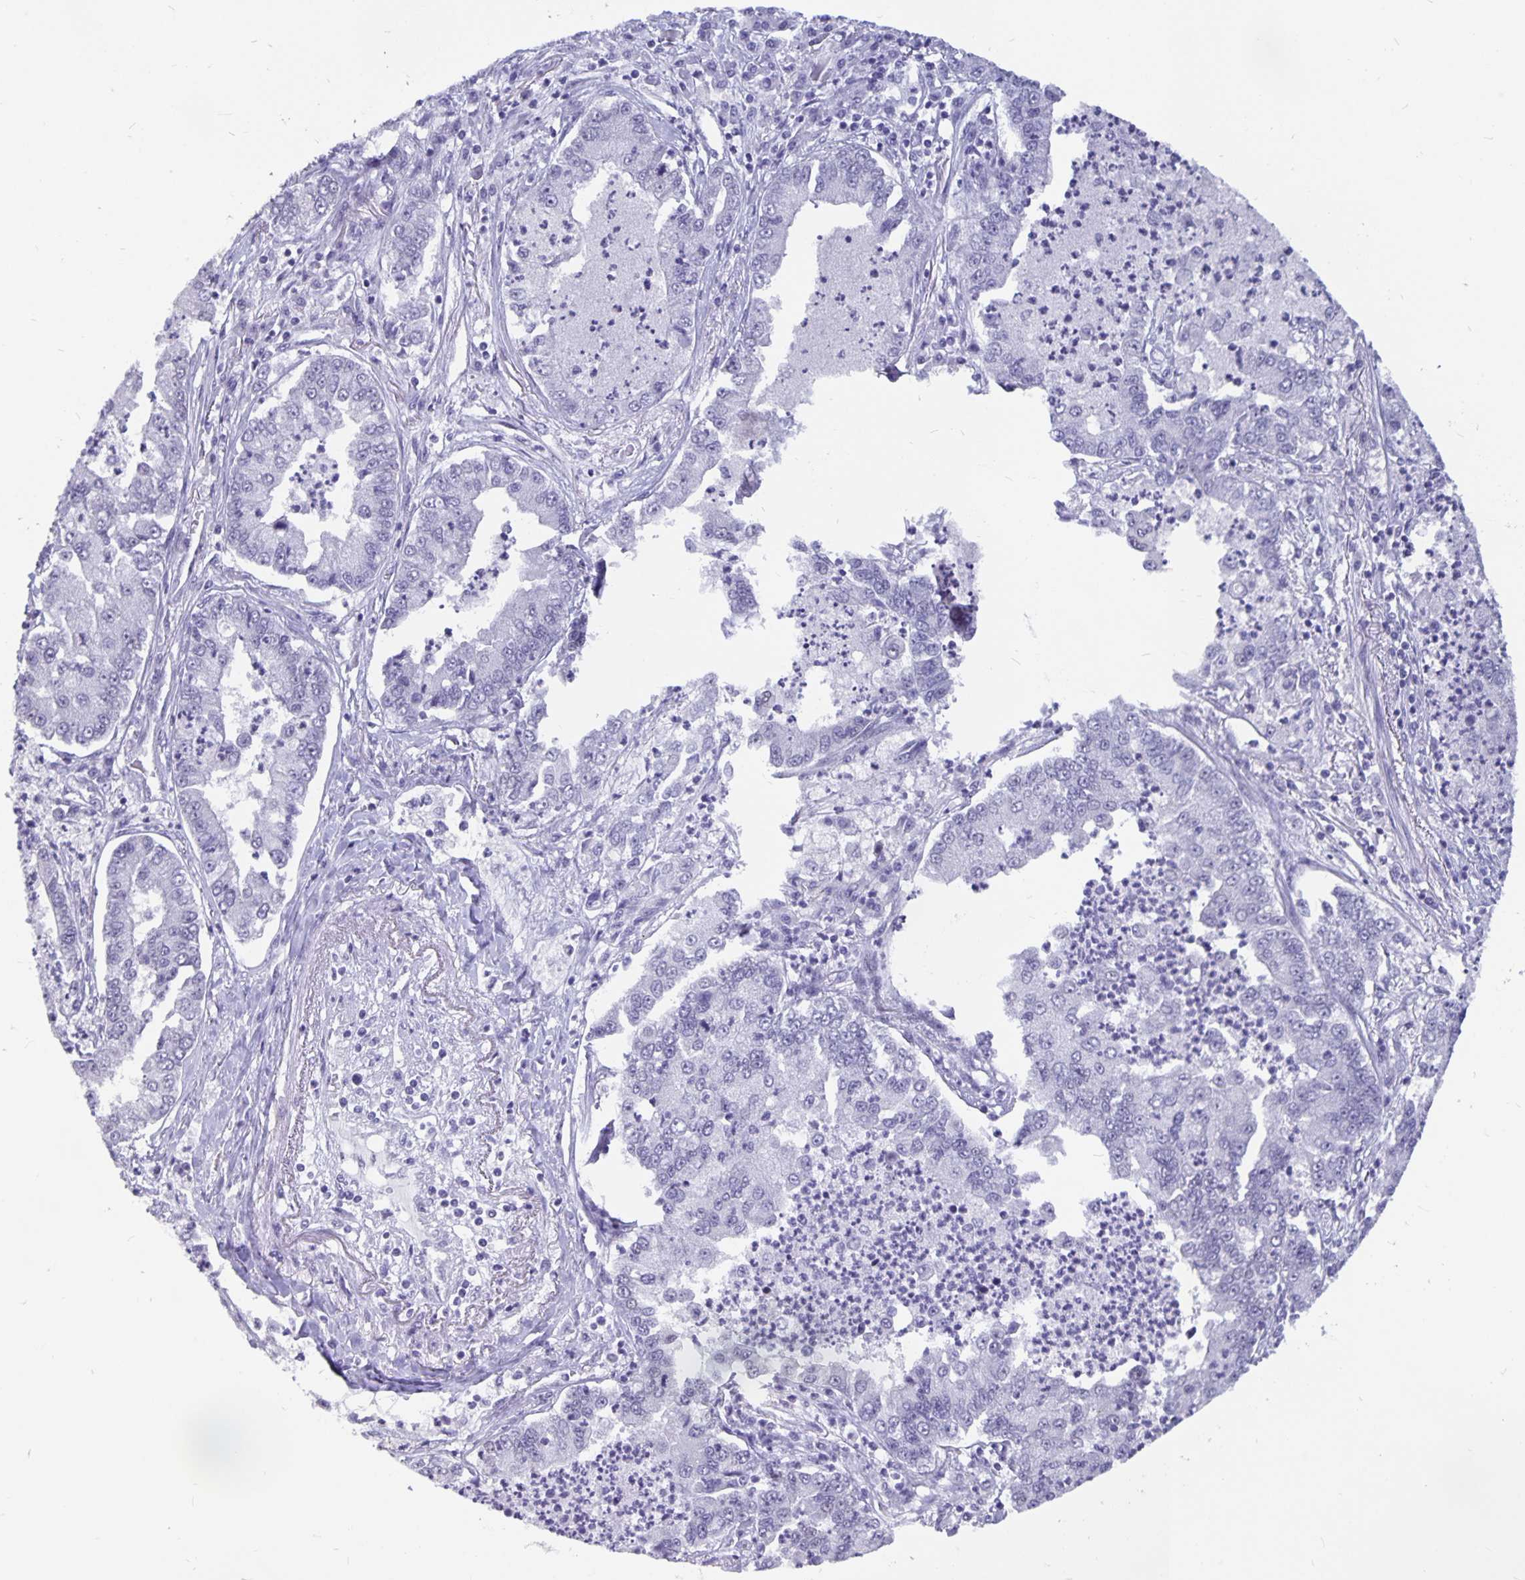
{"staining": {"intensity": "negative", "quantity": "none", "location": "none"}, "tissue": "lung cancer", "cell_type": "Tumor cells", "image_type": "cancer", "snomed": [{"axis": "morphology", "description": "Adenocarcinoma, NOS"}, {"axis": "topography", "description": "Lung"}], "caption": "This is an IHC histopathology image of adenocarcinoma (lung). There is no expression in tumor cells.", "gene": "OLIG2", "patient": {"sex": "female", "age": 57}}